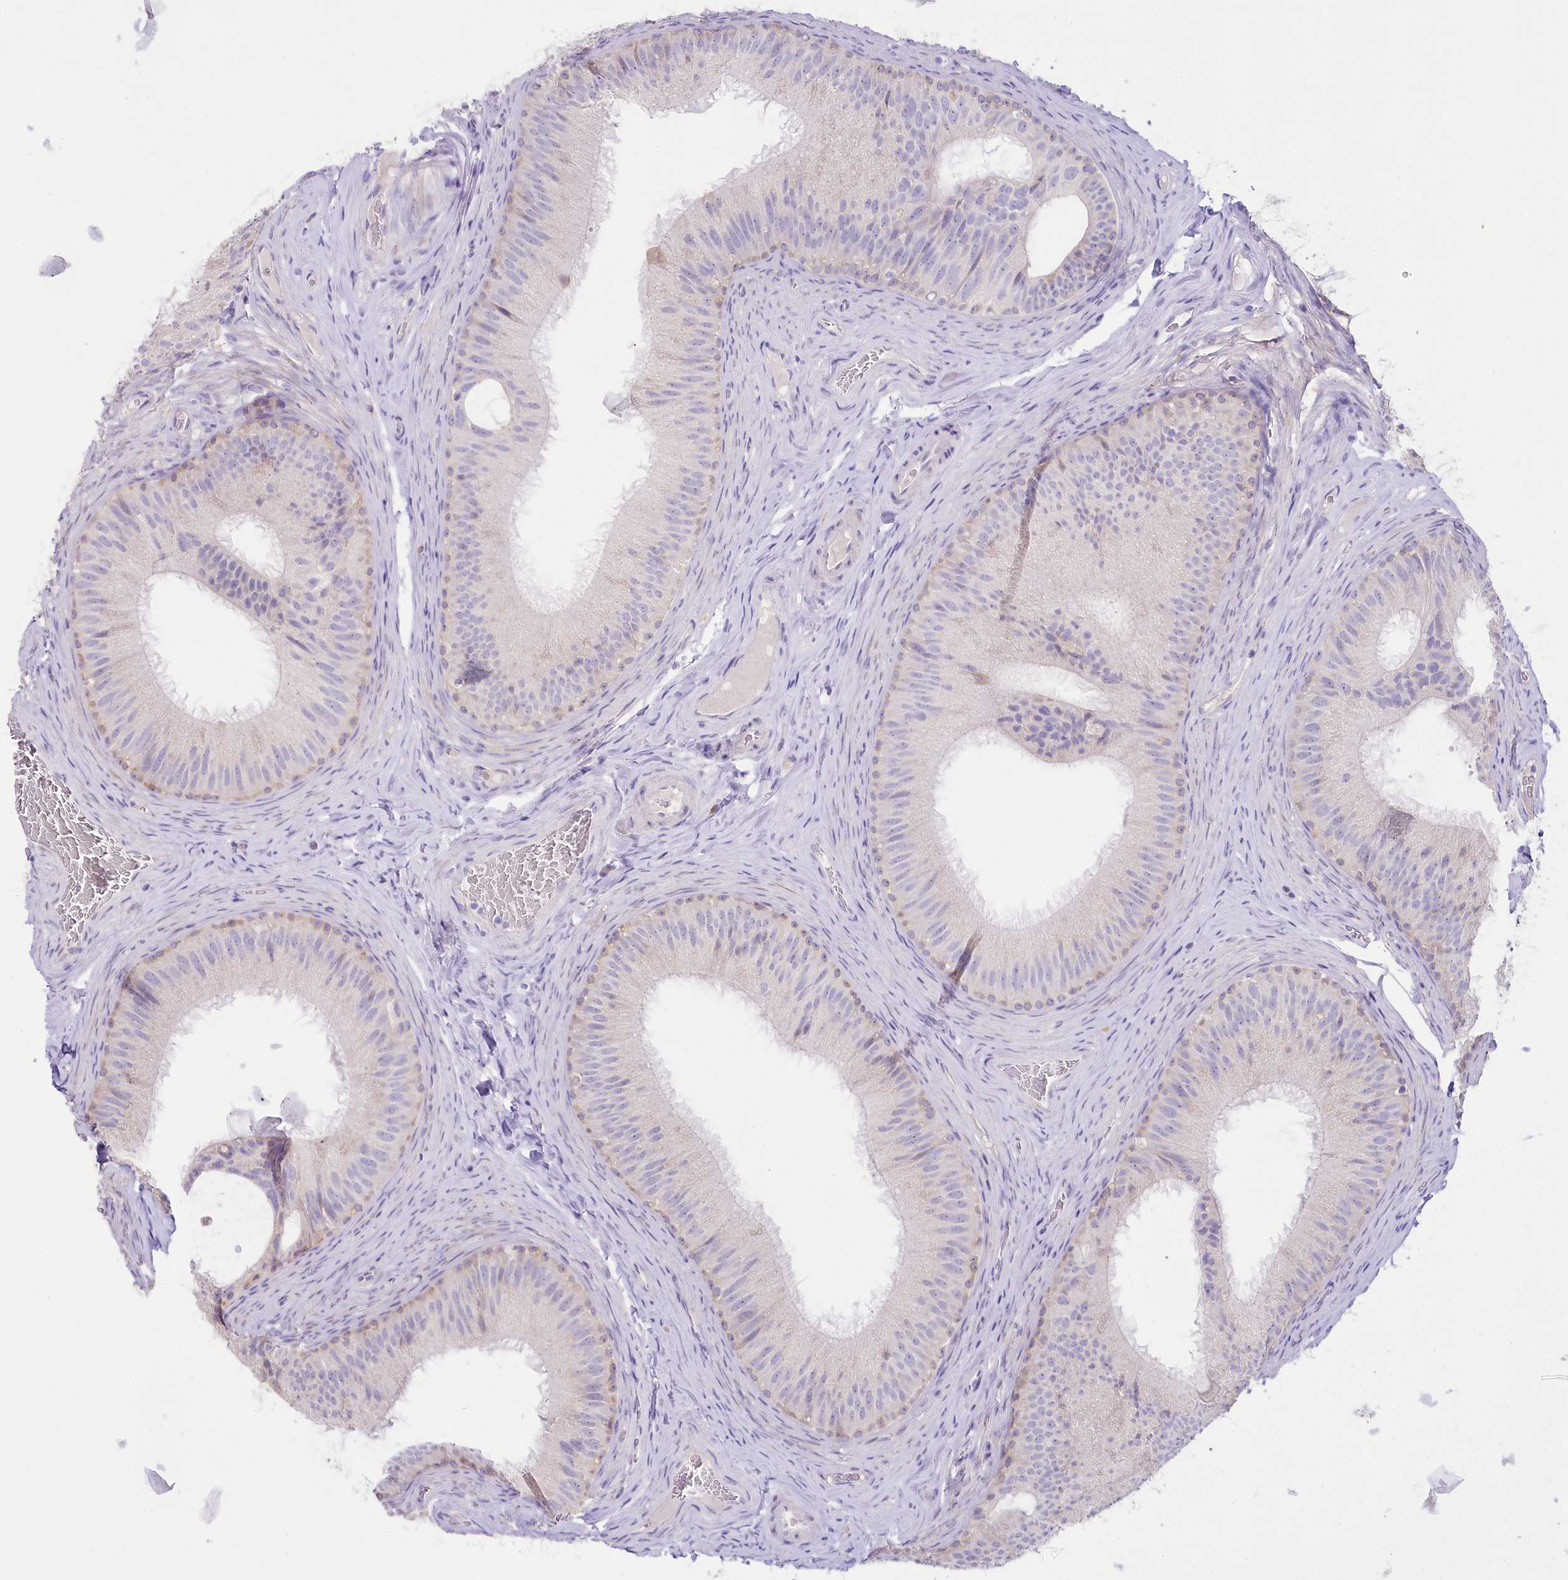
{"staining": {"intensity": "weak", "quantity": "<25%", "location": "cytoplasmic/membranous"}, "tissue": "epididymis", "cell_type": "Glandular cells", "image_type": "normal", "snomed": [{"axis": "morphology", "description": "Normal tissue, NOS"}, {"axis": "topography", "description": "Epididymis"}], "caption": "Immunohistochemistry (IHC) histopathology image of unremarkable epididymis stained for a protein (brown), which demonstrates no positivity in glandular cells.", "gene": "MYOZ1", "patient": {"sex": "male", "age": 34}}